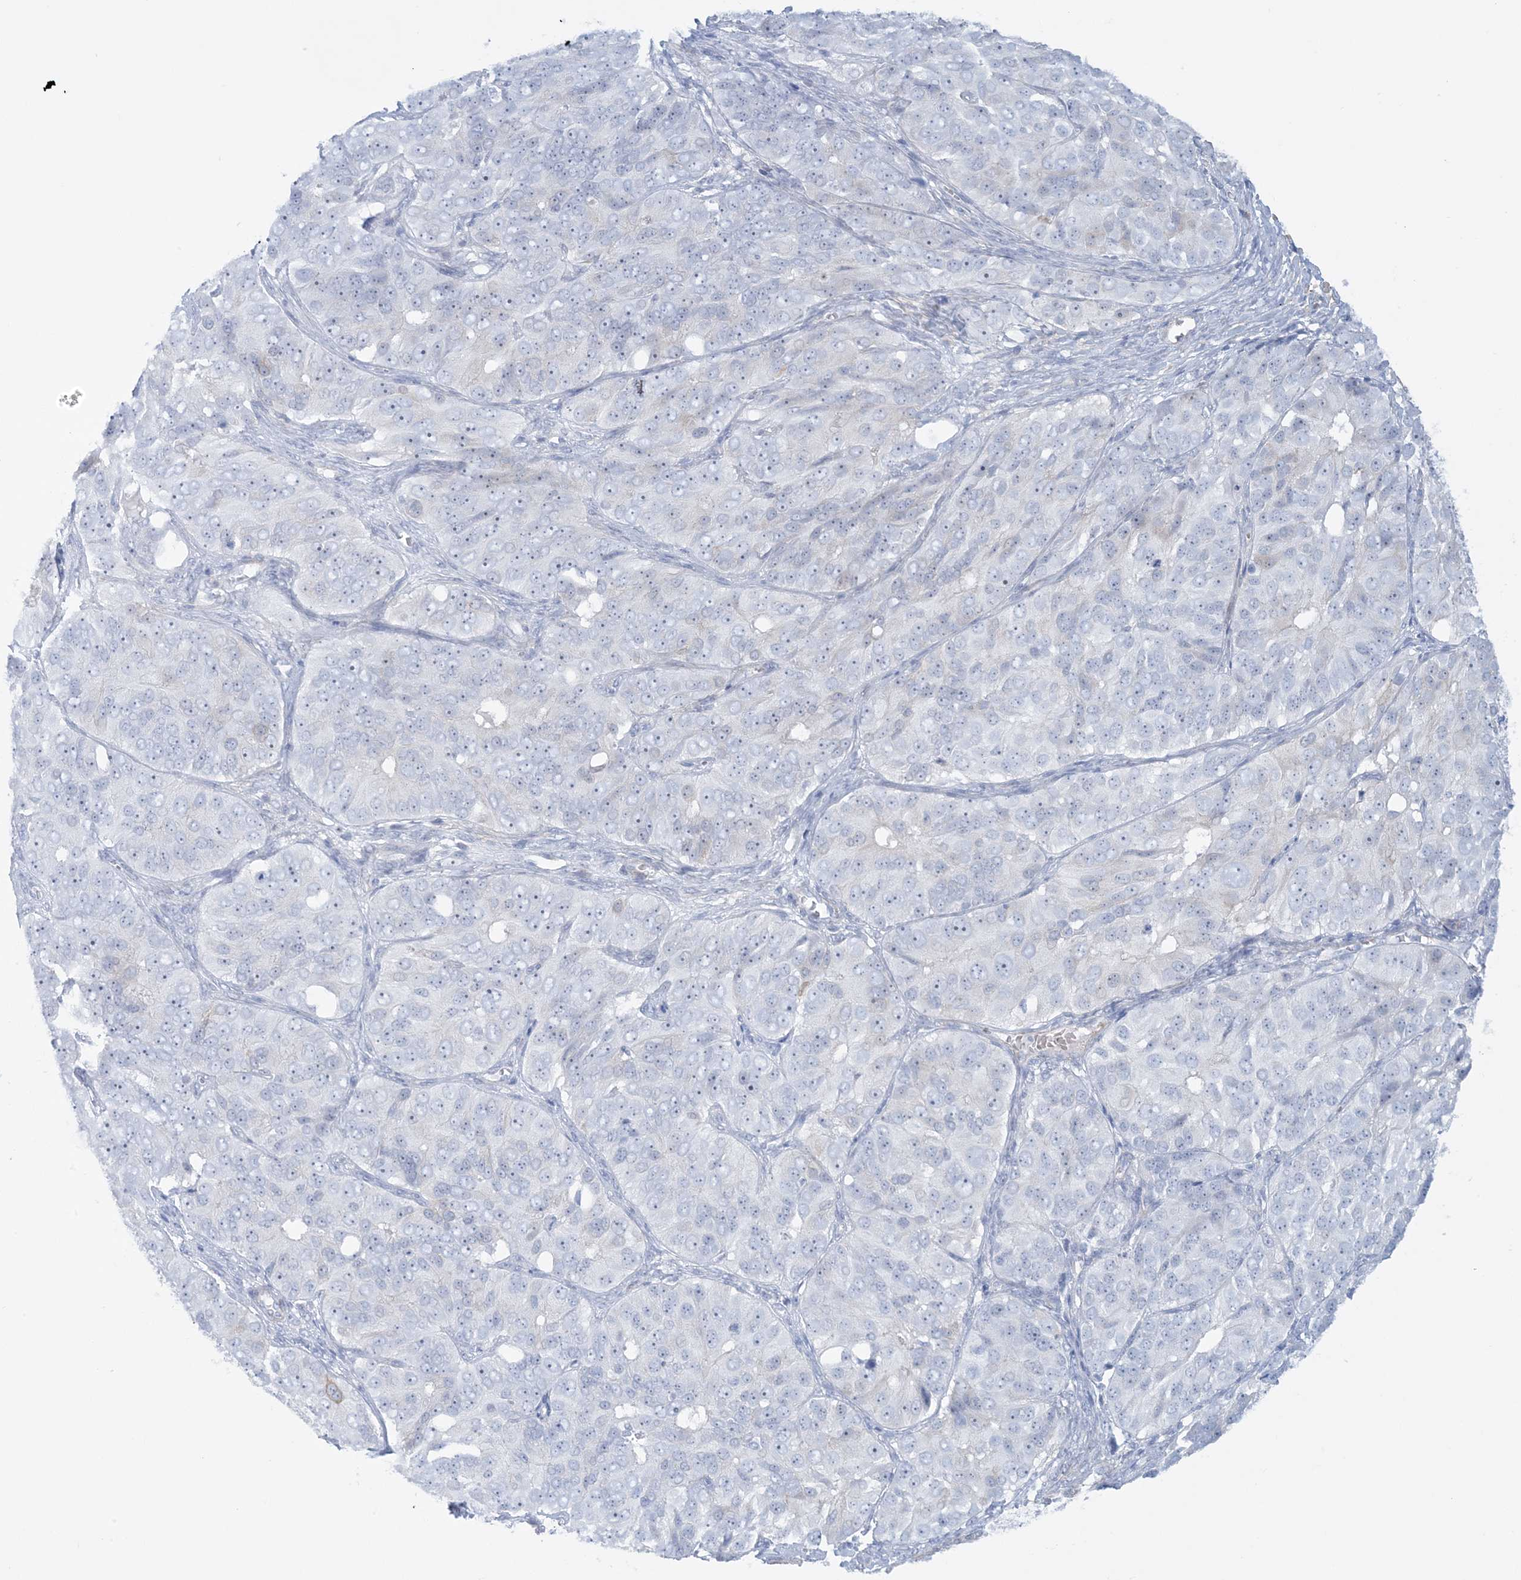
{"staining": {"intensity": "negative", "quantity": "none", "location": "none"}, "tissue": "ovarian cancer", "cell_type": "Tumor cells", "image_type": "cancer", "snomed": [{"axis": "morphology", "description": "Carcinoma, endometroid"}, {"axis": "topography", "description": "Ovary"}], "caption": "Tumor cells are negative for brown protein staining in endometroid carcinoma (ovarian).", "gene": "AGXT", "patient": {"sex": "female", "age": 51}}